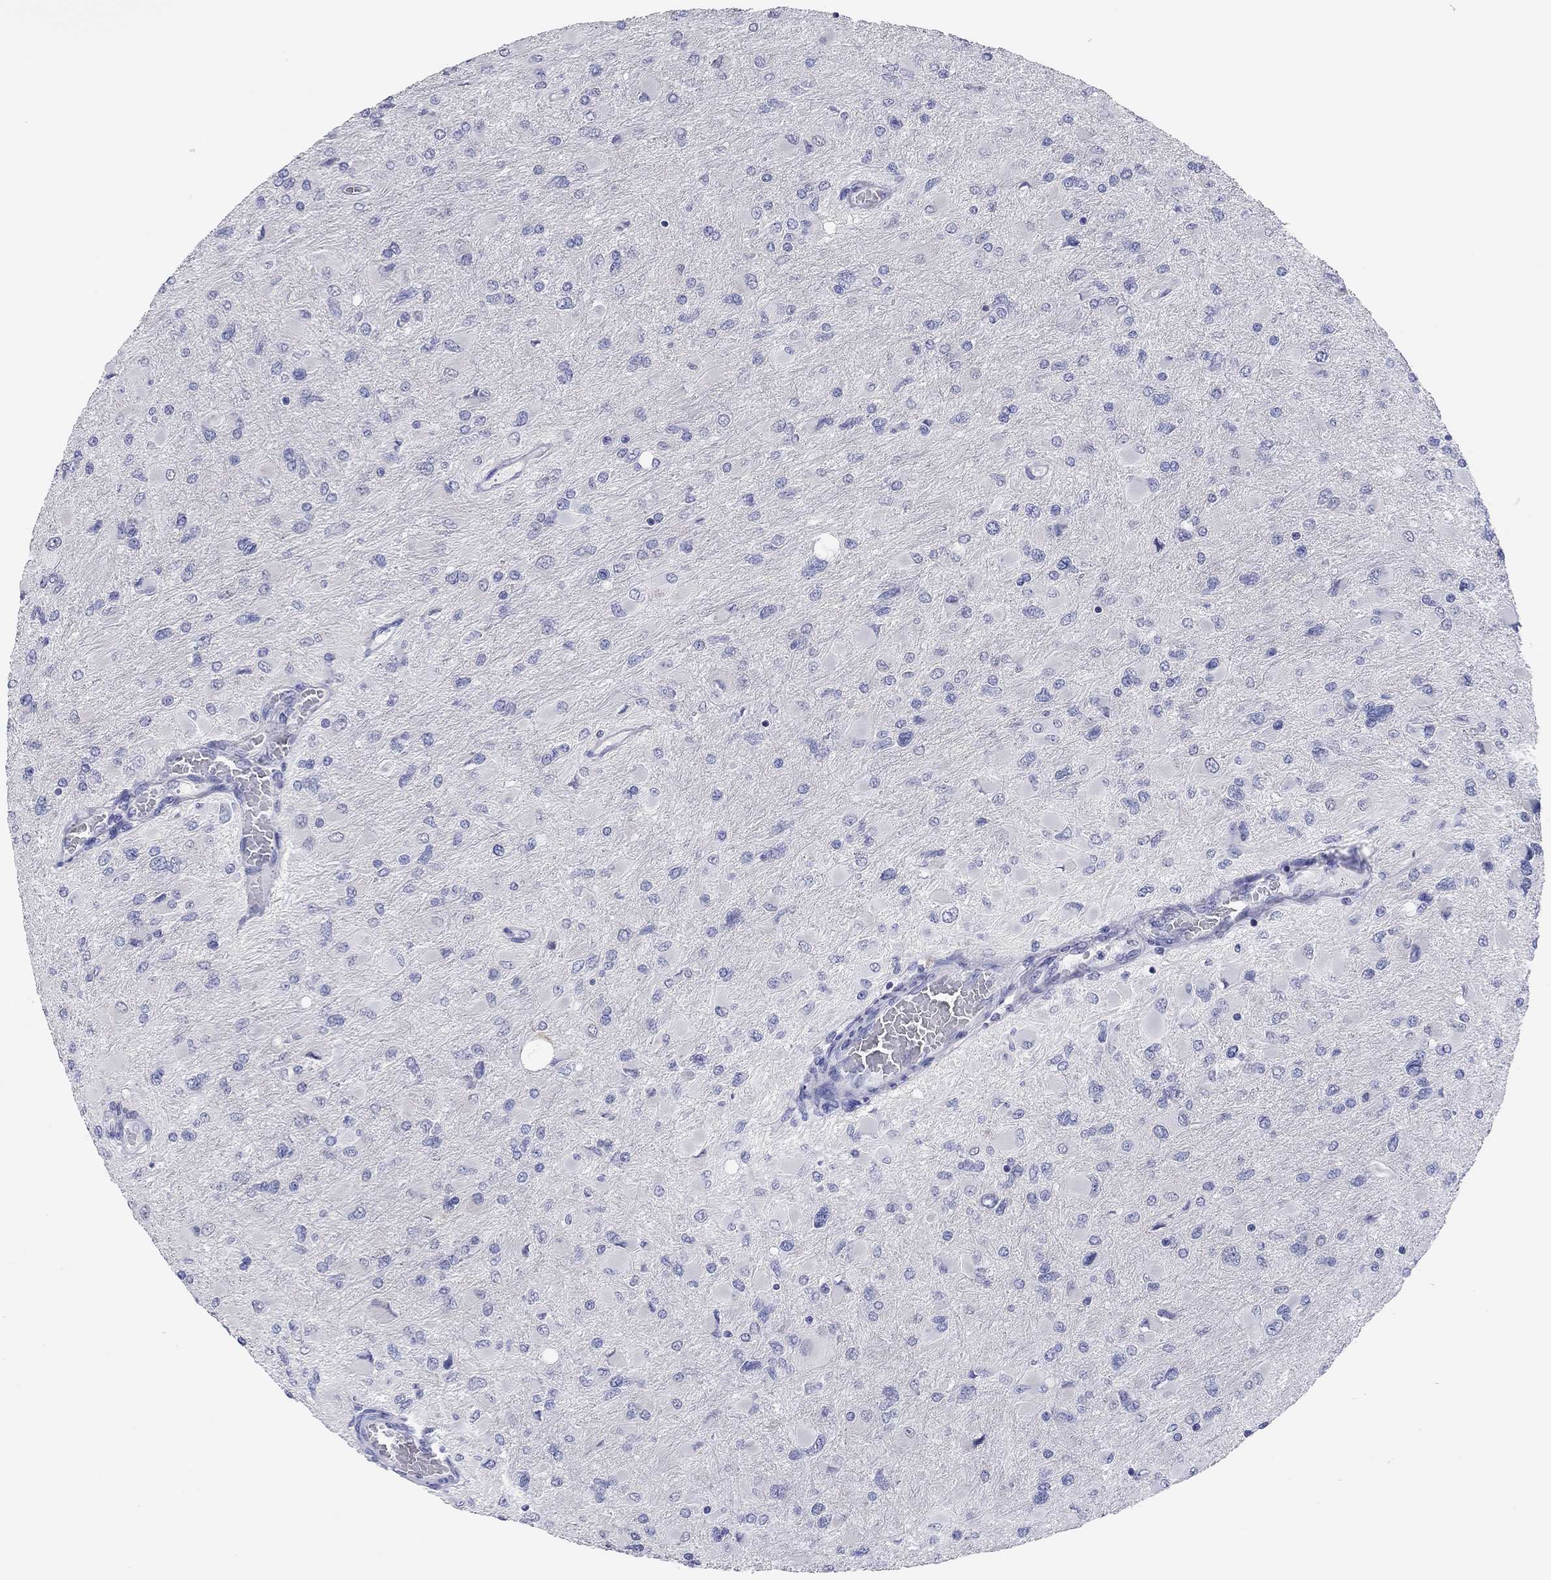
{"staining": {"intensity": "negative", "quantity": "none", "location": "none"}, "tissue": "glioma", "cell_type": "Tumor cells", "image_type": "cancer", "snomed": [{"axis": "morphology", "description": "Glioma, malignant, High grade"}, {"axis": "topography", "description": "Cerebral cortex"}], "caption": "IHC micrograph of neoplastic tissue: glioma stained with DAB (3,3'-diaminobenzidine) exhibits no significant protein positivity in tumor cells.", "gene": "TMEM221", "patient": {"sex": "female", "age": 36}}